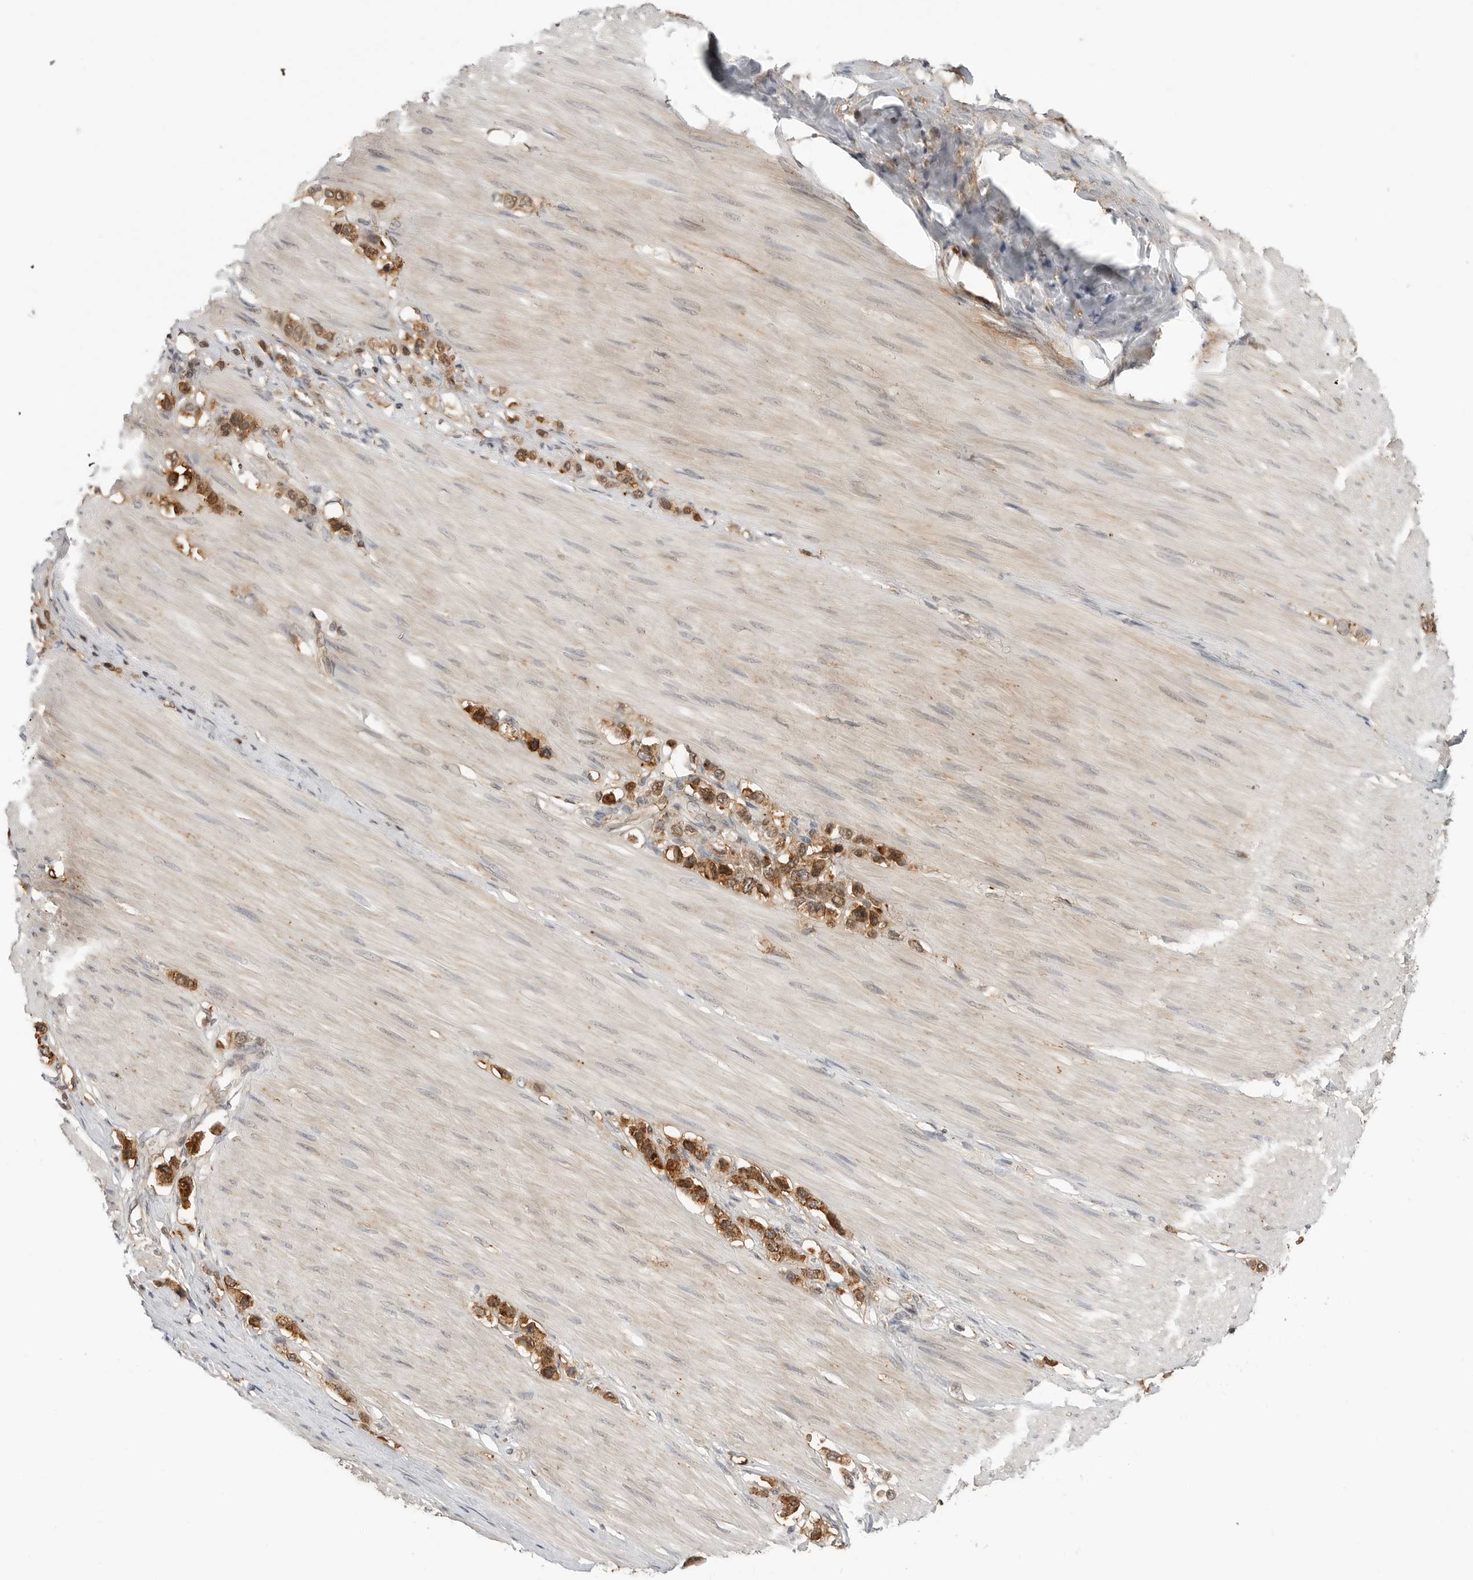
{"staining": {"intensity": "moderate", "quantity": ">75%", "location": "cytoplasmic/membranous"}, "tissue": "stomach cancer", "cell_type": "Tumor cells", "image_type": "cancer", "snomed": [{"axis": "morphology", "description": "Adenocarcinoma, NOS"}, {"axis": "topography", "description": "Stomach"}], "caption": "A micrograph showing moderate cytoplasmic/membranous expression in about >75% of tumor cells in stomach cancer (adenocarcinoma), as visualized by brown immunohistochemical staining.", "gene": "ANXA11", "patient": {"sex": "female", "age": 65}}